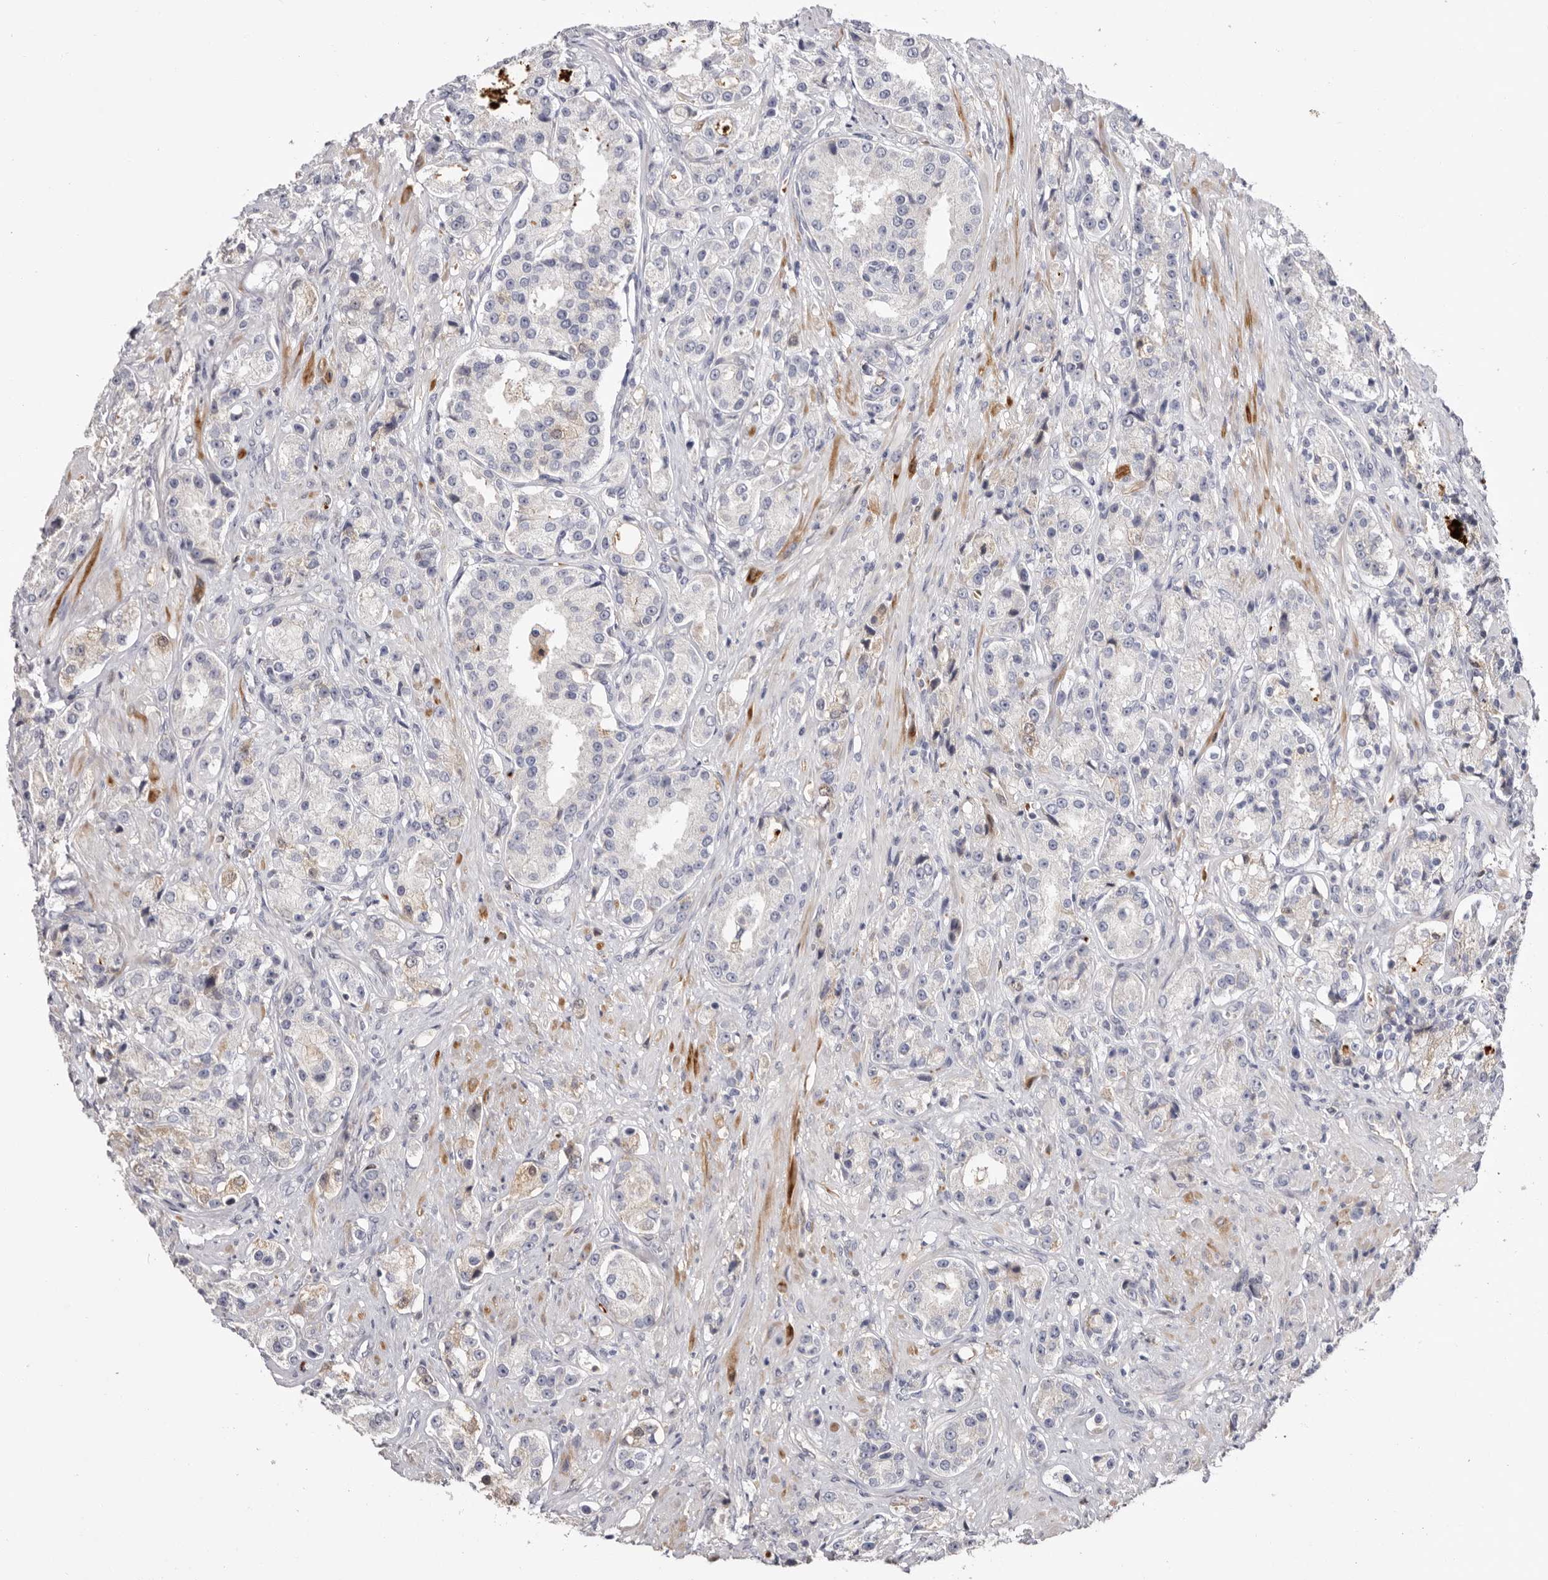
{"staining": {"intensity": "negative", "quantity": "none", "location": "none"}, "tissue": "prostate cancer", "cell_type": "Tumor cells", "image_type": "cancer", "snomed": [{"axis": "morphology", "description": "Adenocarcinoma, High grade"}, {"axis": "topography", "description": "Prostate"}], "caption": "IHC of human prostate cancer demonstrates no positivity in tumor cells.", "gene": "LMLN", "patient": {"sex": "male", "age": 60}}